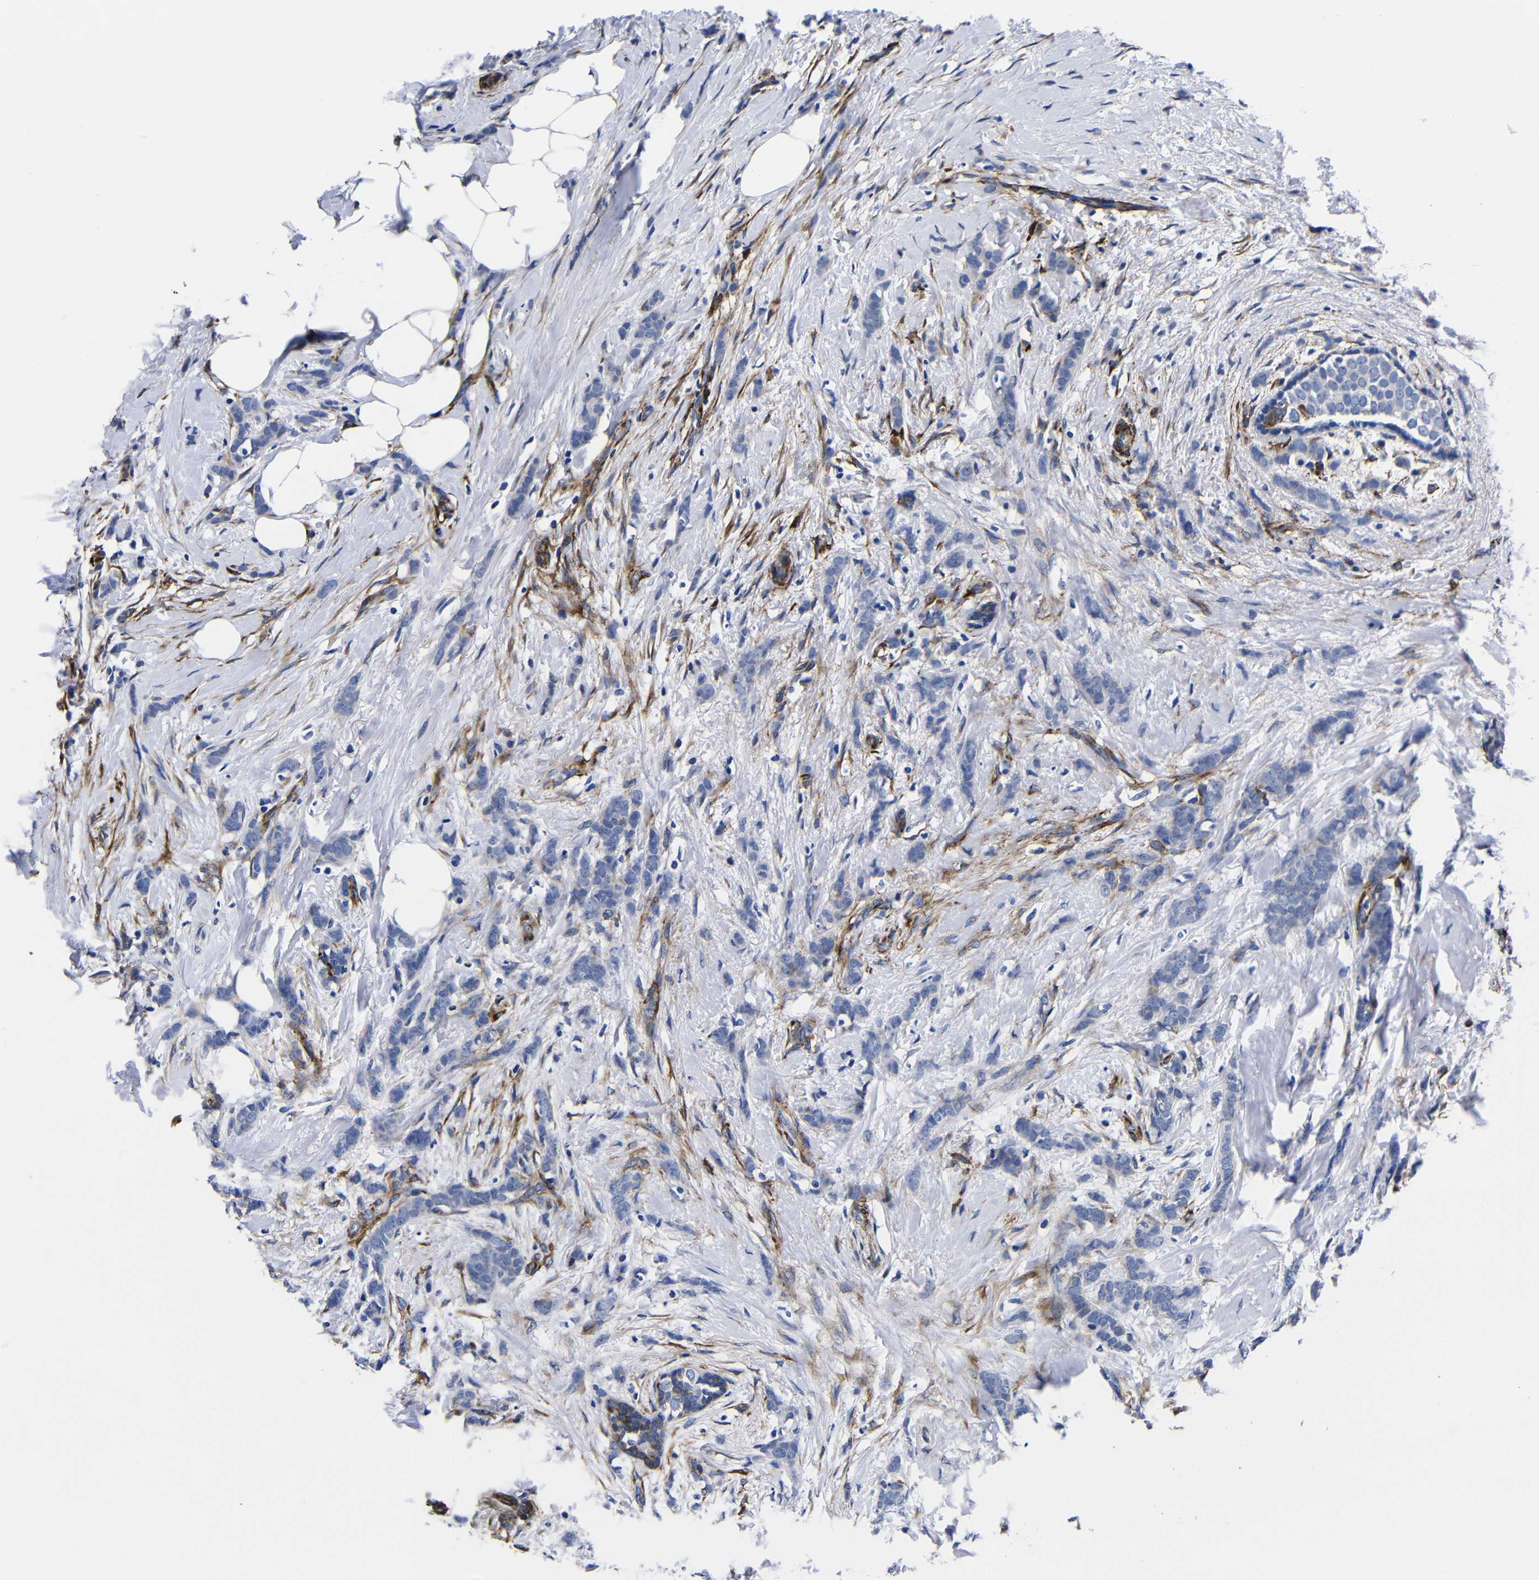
{"staining": {"intensity": "negative", "quantity": "none", "location": "none"}, "tissue": "breast cancer", "cell_type": "Tumor cells", "image_type": "cancer", "snomed": [{"axis": "morphology", "description": "Lobular carcinoma, in situ"}, {"axis": "morphology", "description": "Lobular carcinoma"}, {"axis": "topography", "description": "Breast"}], "caption": "This is a histopathology image of immunohistochemistry (IHC) staining of breast cancer, which shows no positivity in tumor cells.", "gene": "LRIG1", "patient": {"sex": "female", "age": 41}}